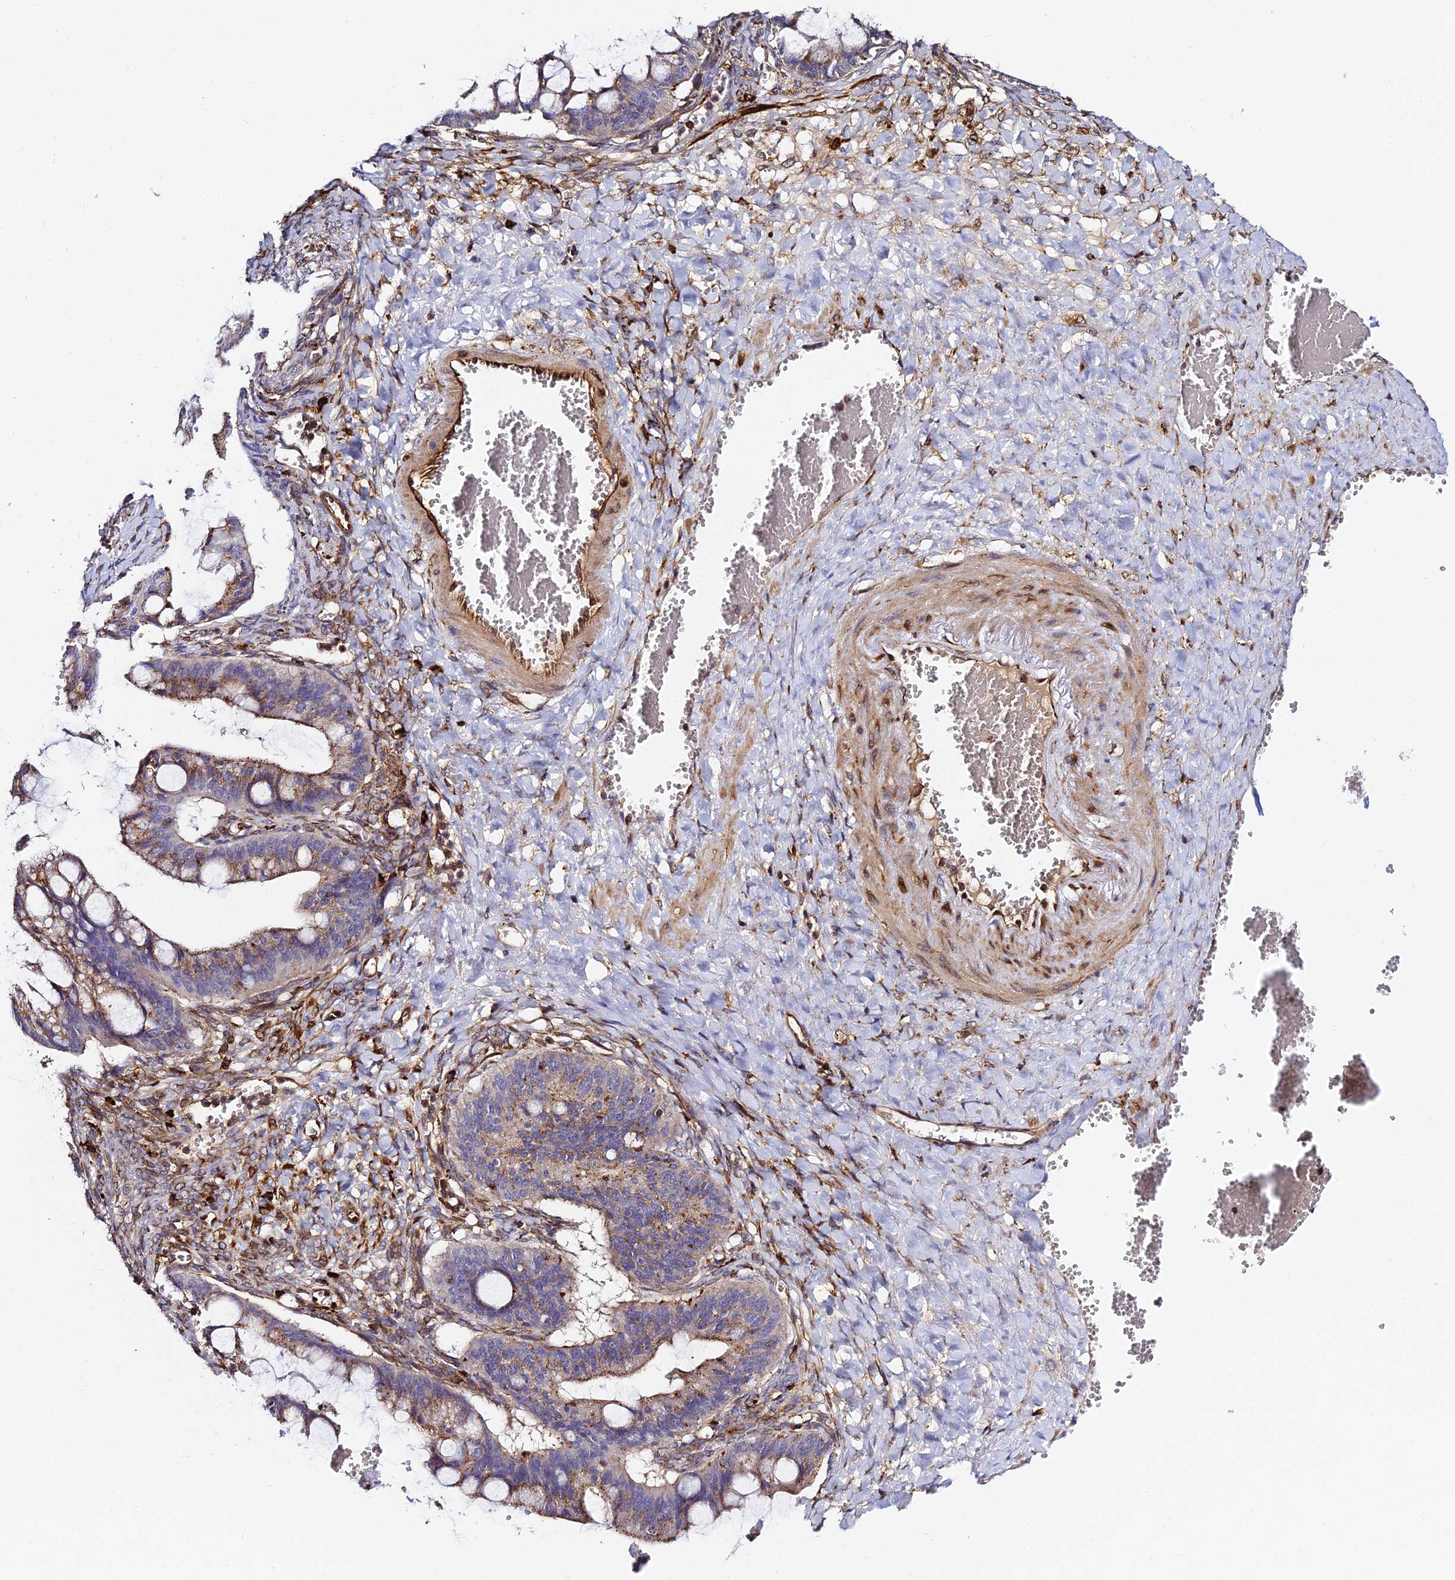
{"staining": {"intensity": "strong", "quantity": "25%-75%", "location": "cytoplasmic/membranous"}, "tissue": "ovarian cancer", "cell_type": "Tumor cells", "image_type": "cancer", "snomed": [{"axis": "morphology", "description": "Cystadenocarcinoma, mucinous, NOS"}, {"axis": "topography", "description": "Ovary"}], "caption": "Mucinous cystadenocarcinoma (ovarian) stained with DAB (3,3'-diaminobenzidine) immunohistochemistry reveals high levels of strong cytoplasmic/membranous staining in approximately 25%-75% of tumor cells.", "gene": "TRPV2", "patient": {"sex": "female", "age": 73}}